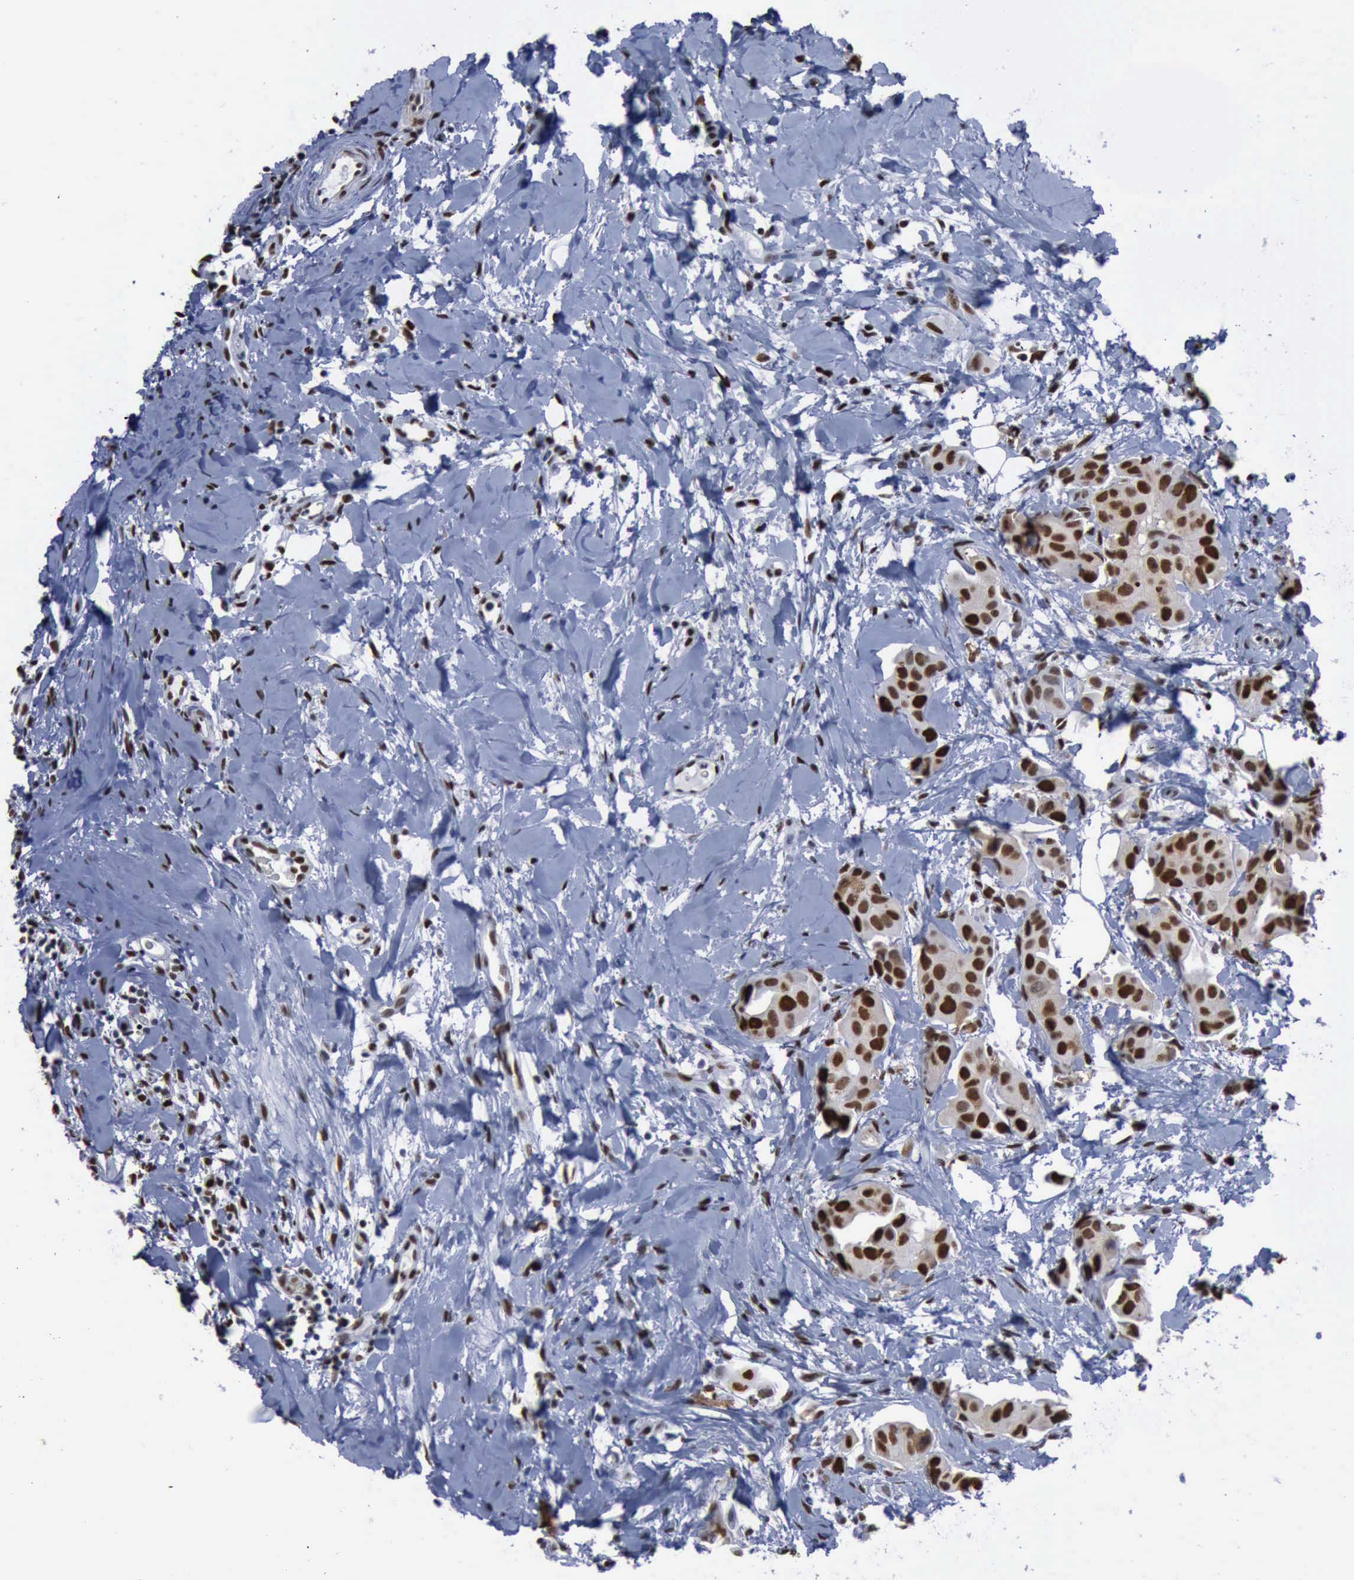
{"staining": {"intensity": "strong", "quantity": ">75%", "location": "nuclear"}, "tissue": "breast cancer", "cell_type": "Tumor cells", "image_type": "cancer", "snomed": [{"axis": "morphology", "description": "Duct carcinoma"}, {"axis": "topography", "description": "Breast"}], "caption": "Immunohistochemical staining of human breast cancer (infiltrating ductal carcinoma) displays high levels of strong nuclear protein positivity in about >75% of tumor cells. (Stains: DAB (3,3'-diaminobenzidine) in brown, nuclei in blue, Microscopy: brightfield microscopy at high magnification).", "gene": "PCNA", "patient": {"sex": "female", "age": 40}}